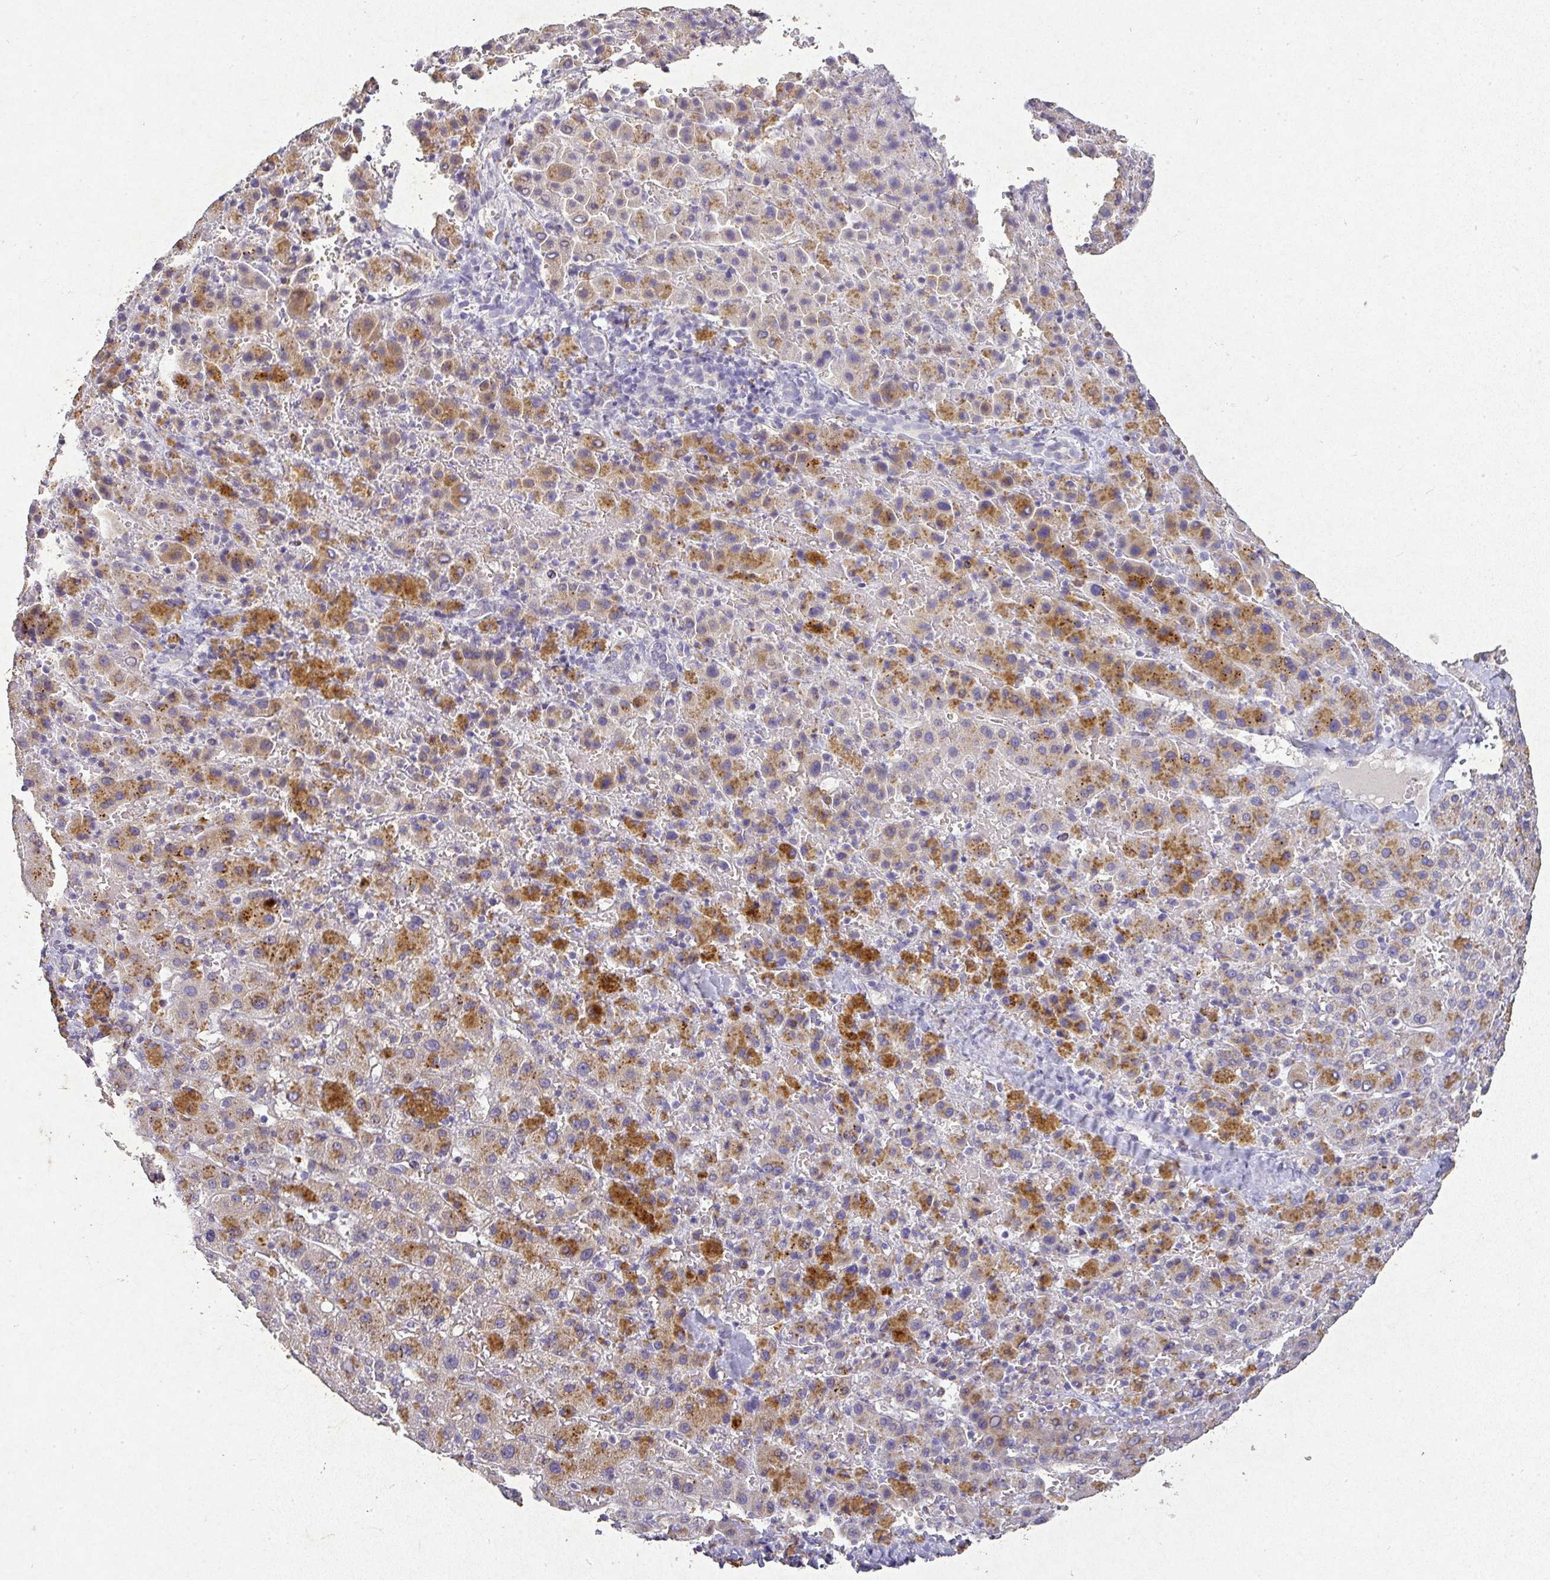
{"staining": {"intensity": "moderate", "quantity": ">75%", "location": "cytoplasmic/membranous"}, "tissue": "liver cancer", "cell_type": "Tumor cells", "image_type": "cancer", "snomed": [{"axis": "morphology", "description": "Carcinoma, Hepatocellular, NOS"}, {"axis": "topography", "description": "Liver"}], "caption": "Human liver cancer (hepatocellular carcinoma) stained with a protein marker shows moderate staining in tumor cells.", "gene": "RPS2", "patient": {"sex": "female", "age": 58}}